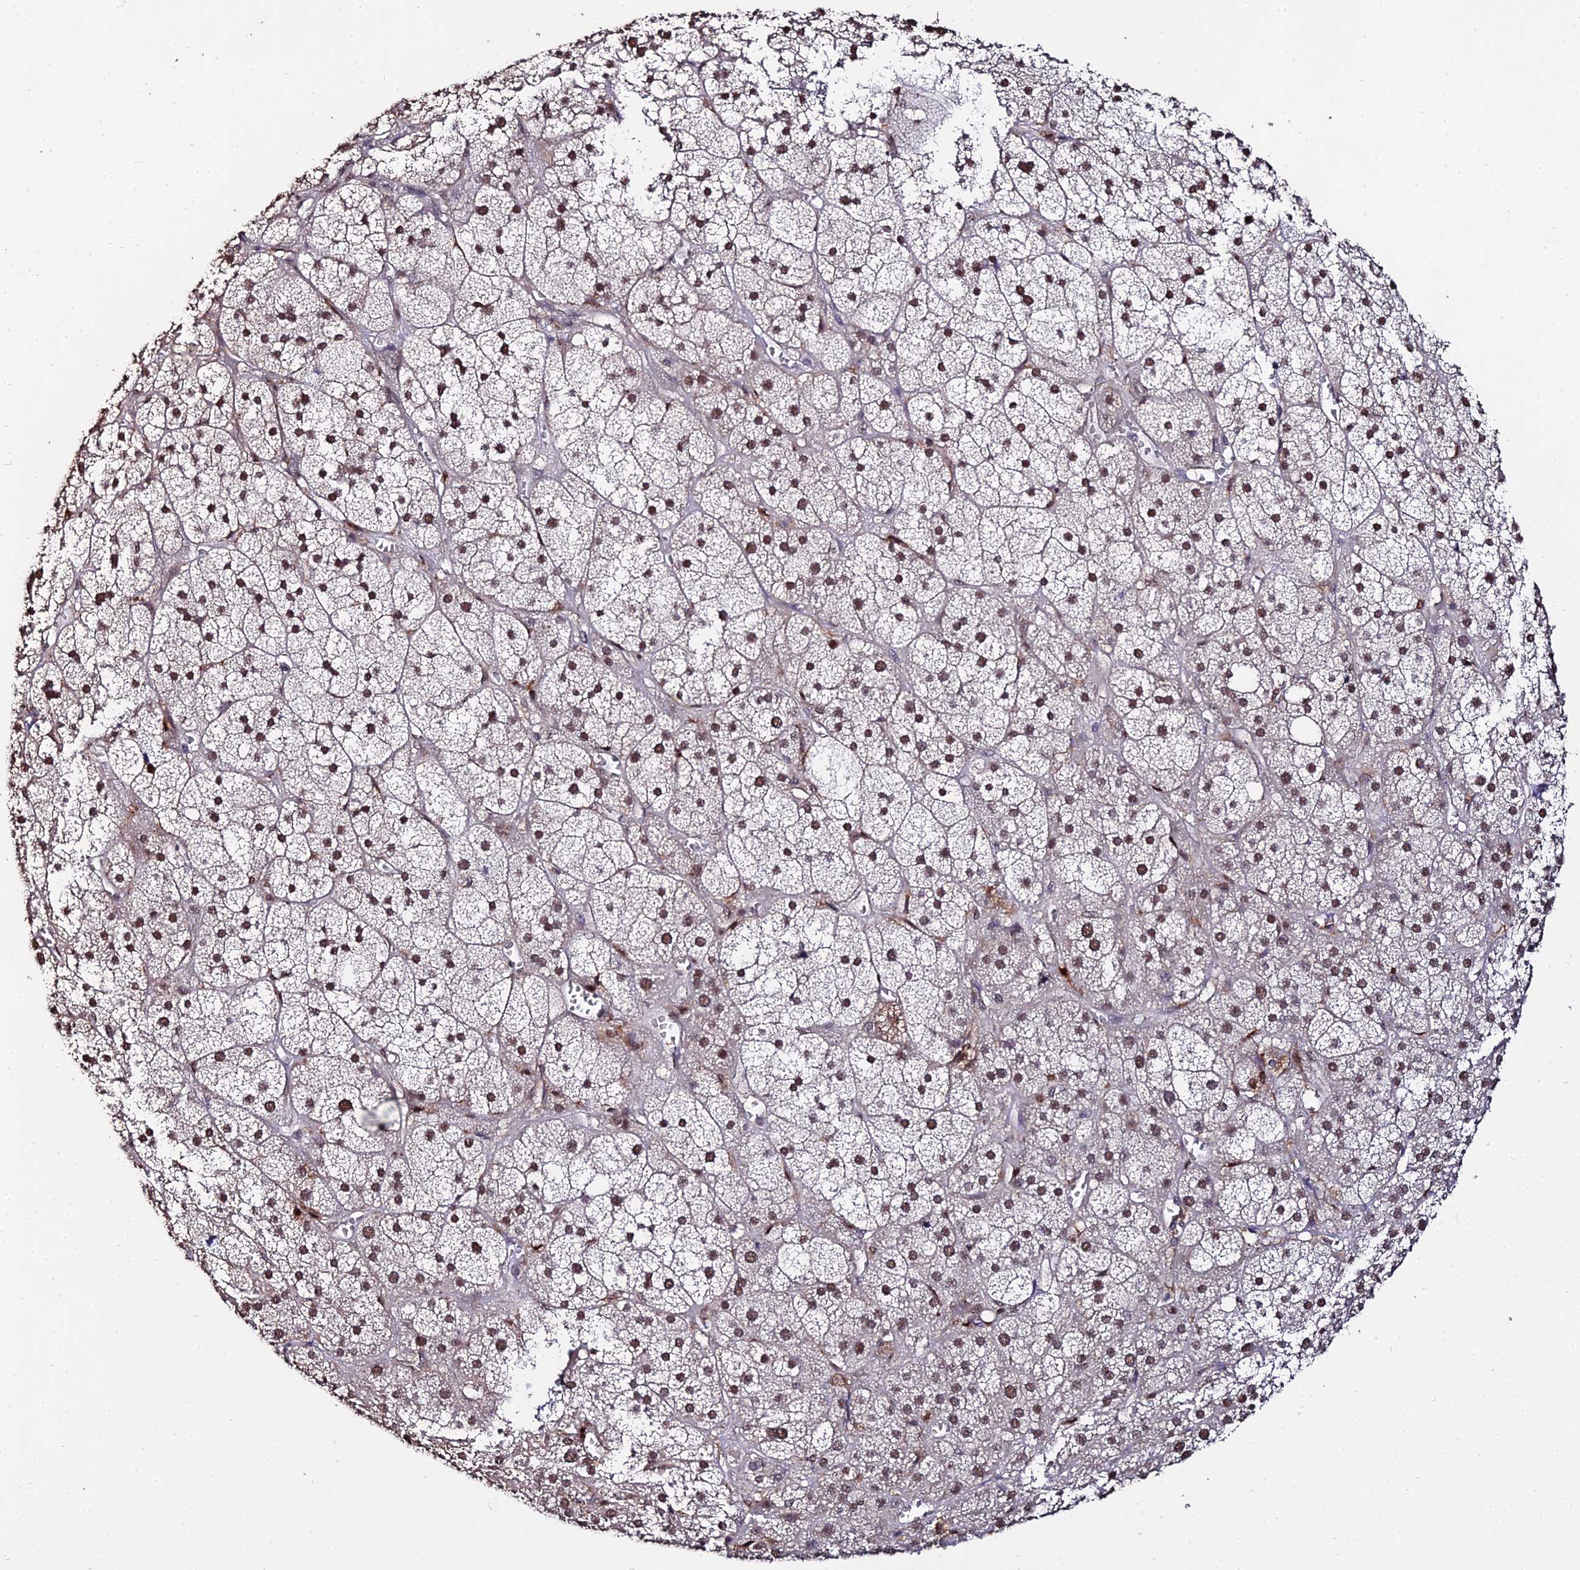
{"staining": {"intensity": "moderate", "quantity": ">75%", "location": "nuclear"}, "tissue": "adrenal gland", "cell_type": "Glandular cells", "image_type": "normal", "snomed": [{"axis": "morphology", "description": "Normal tissue, NOS"}, {"axis": "topography", "description": "Adrenal gland"}], "caption": "Approximately >75% of glandular cells in unremarkable human adrenal gland demonstrate moderate nuclear protein positivity as visualized by brown immunohistochemical staining.", "gene": "LSM5", "patient": {"sex": "female", "age": 61}}